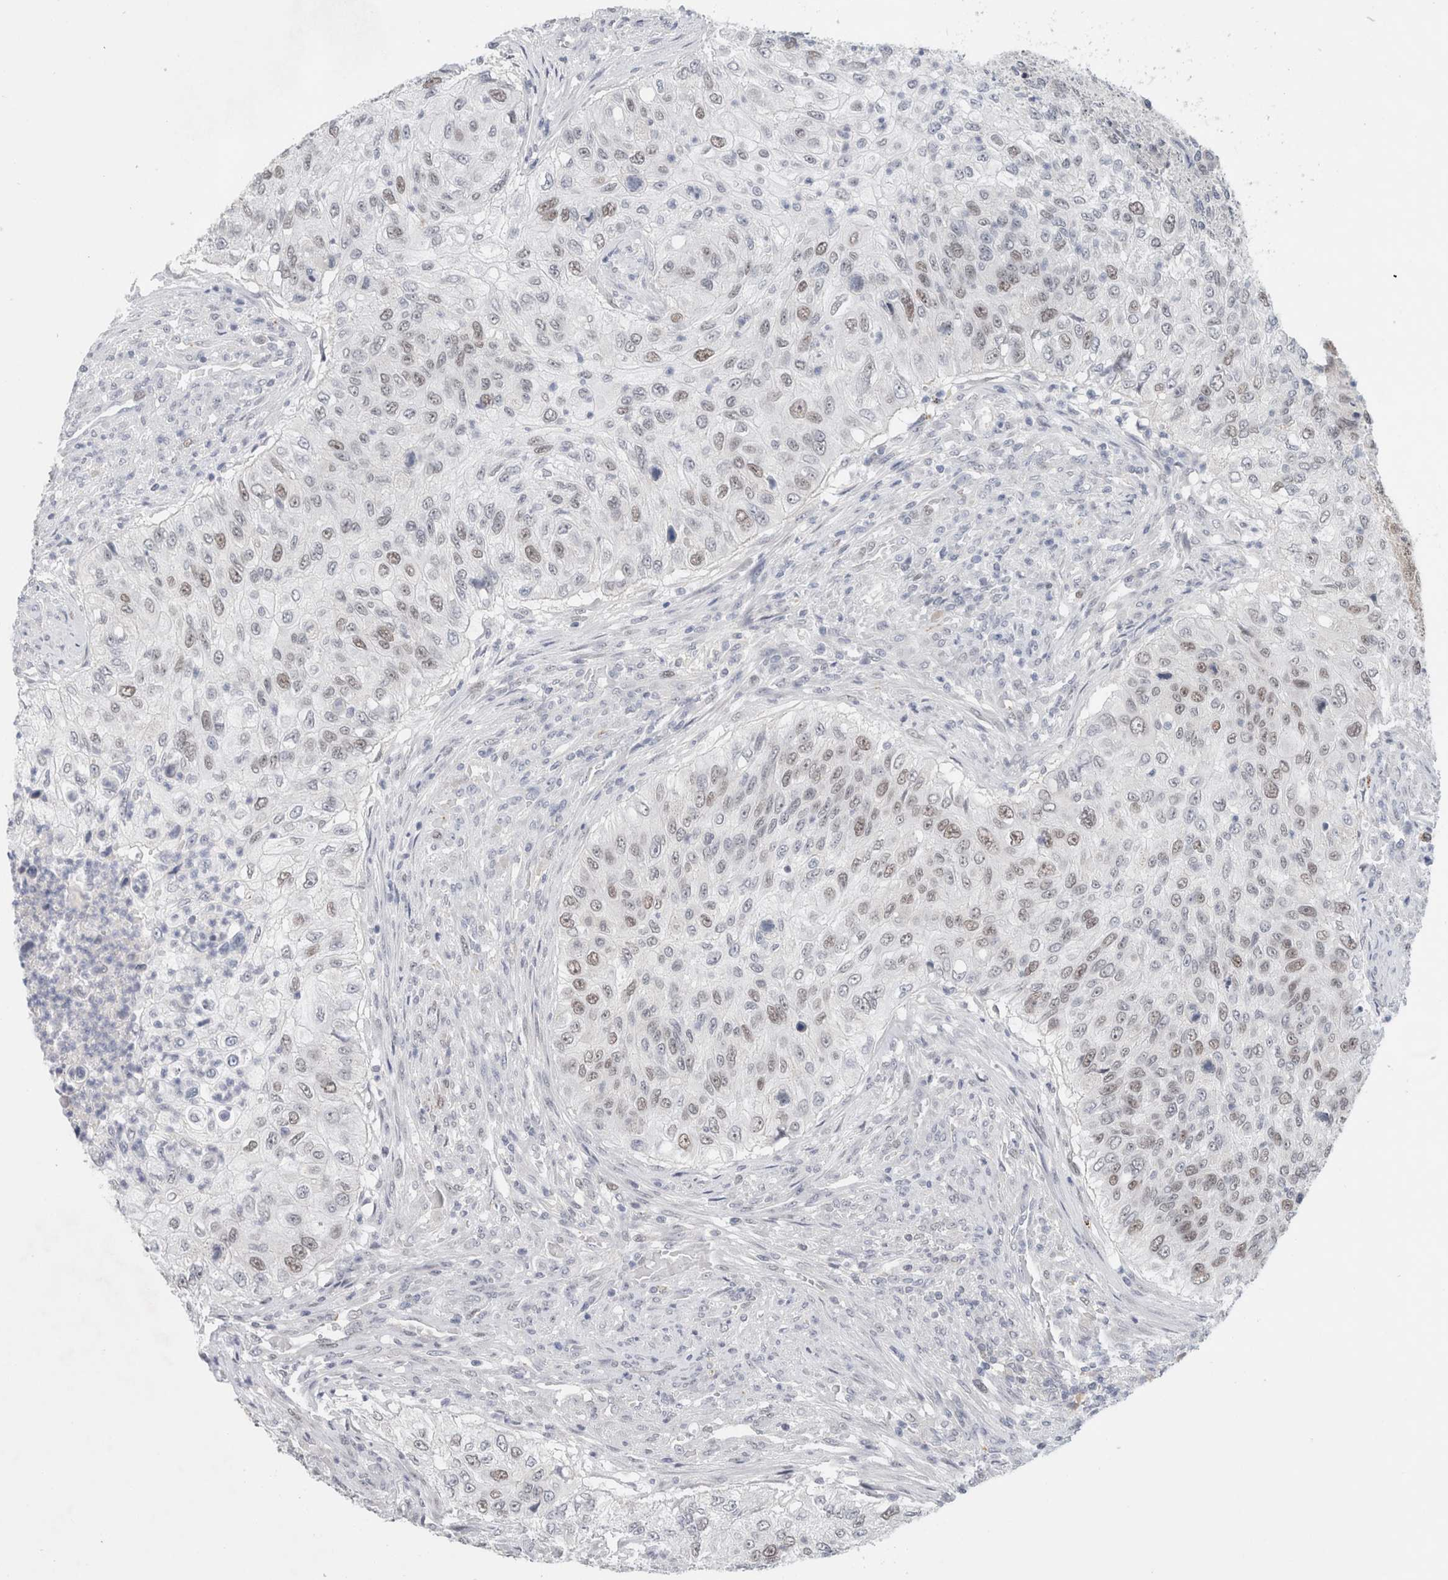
{"staining": {"intensity": "weak", "quantity": "<25%", "location": "nuclear"}, "tissue": "urothelial cancer", "cell_type": "Tumor cells", "image_type": "cancer", "snomed": [{"axis": "morphology", "description": "Urothelial carcinoma, High grade"}, {"axis": "topography", "description": "Urinary bladder"}], "caption": "Tumor cells show no significant staining in urothelial cancer.", "gene": "KNL1", "patient": {"sex": "female", "age": 60}}